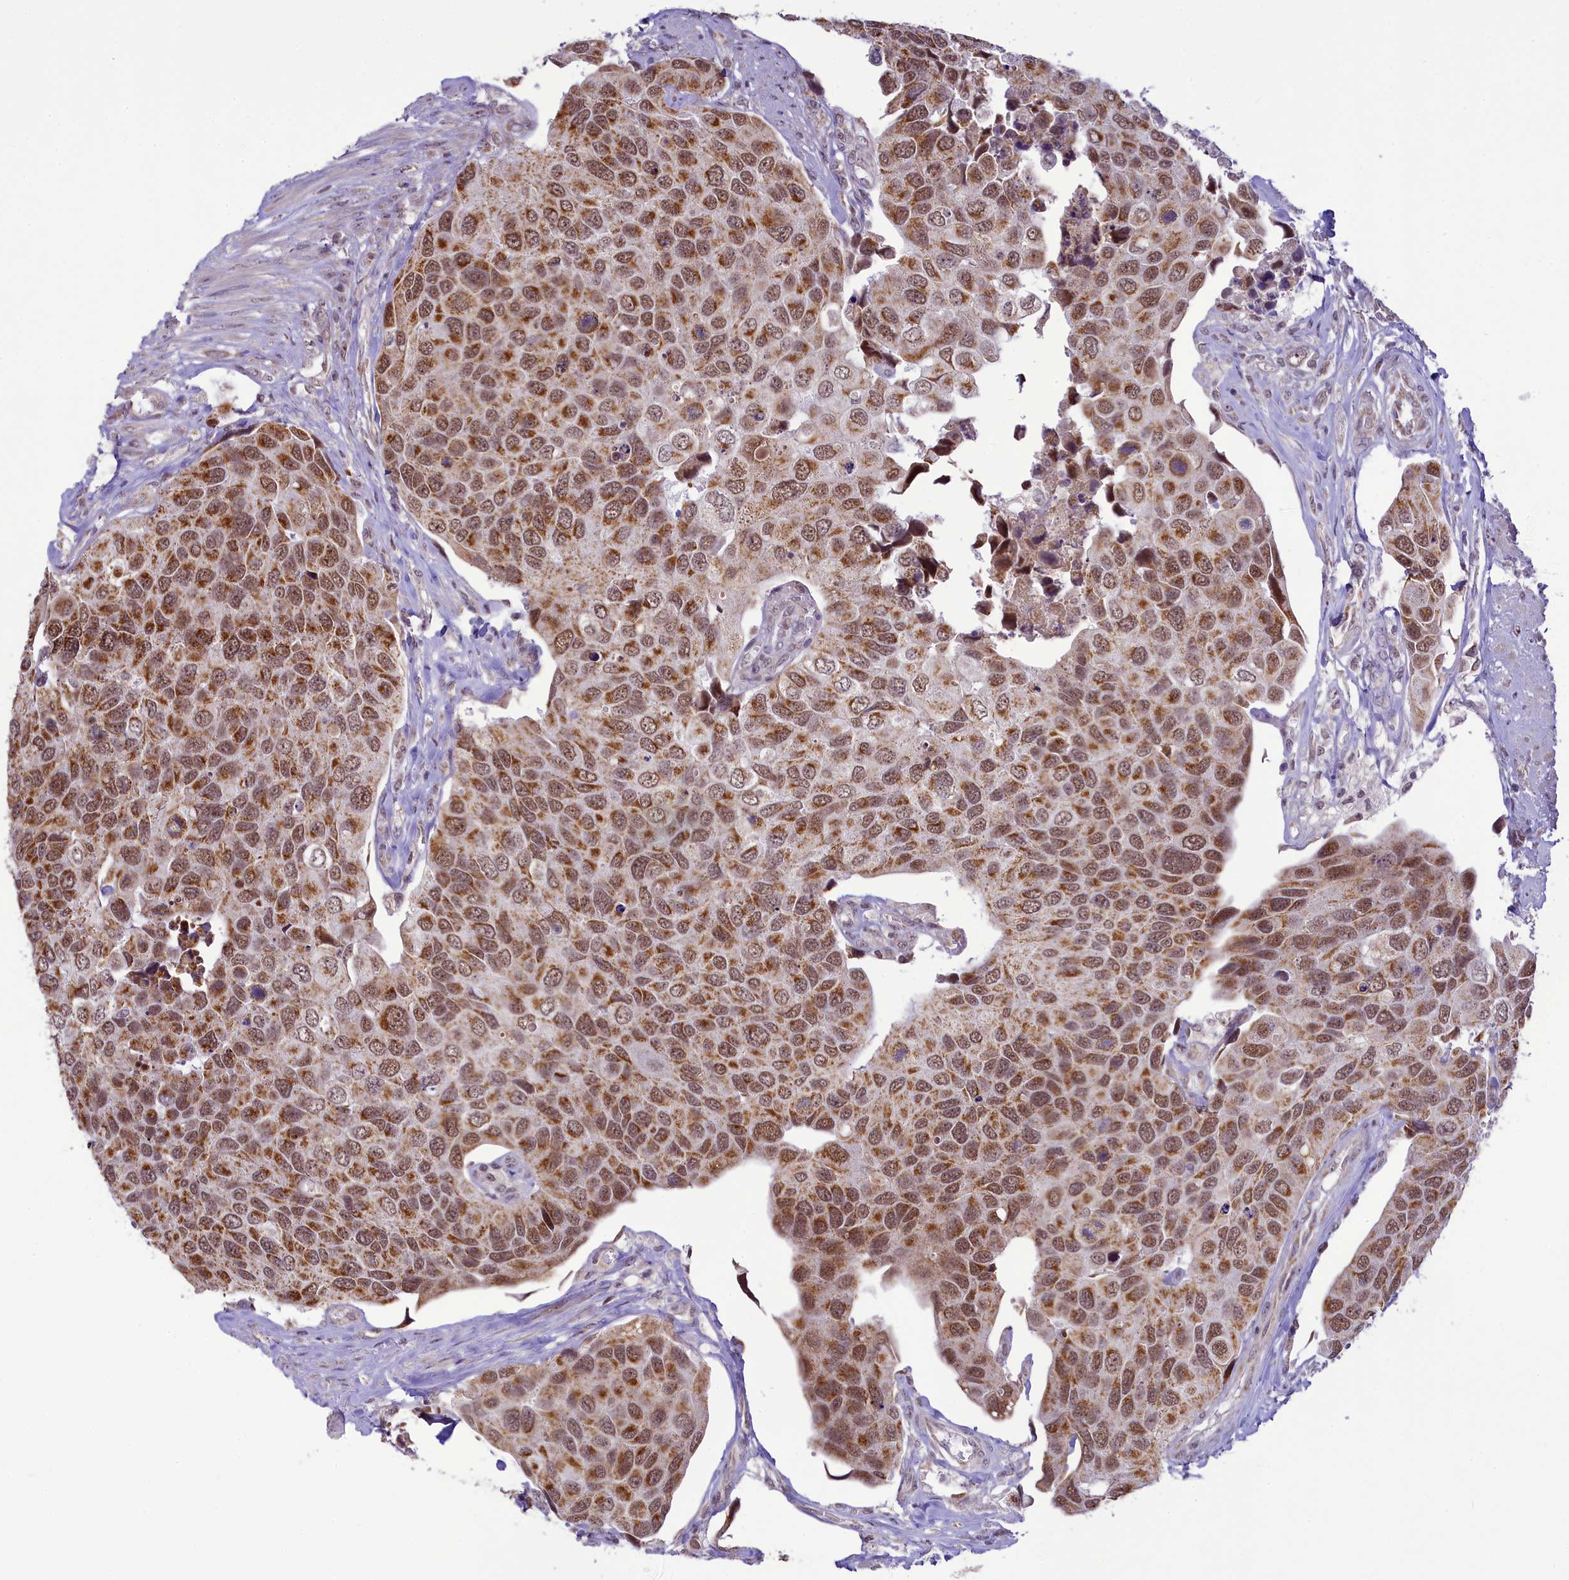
{"staining": {"intensity": "moderate", "quantity": ">75%", "location": "cytoplasmic/membranous,nuclear"}, "tissue": "urothelial cancer", "cell_type": "Tumor cells", "image_type": "cancer", "snomed": [{"axis": "morphology", "description": "Urothelial carcinoma, High grade"}, {"axis": "topography", "description": "Urinary bladder"}], "caption": "There is medium levels of moderate cytoplasmic/membranous and nuclear expression in tumor cells of high-grade urothelial carcinoma, as demonstrated by immunohistochemical staining (brown color).", "gene": "PAF1", "patient": {"sex": "male", "age": 74}}